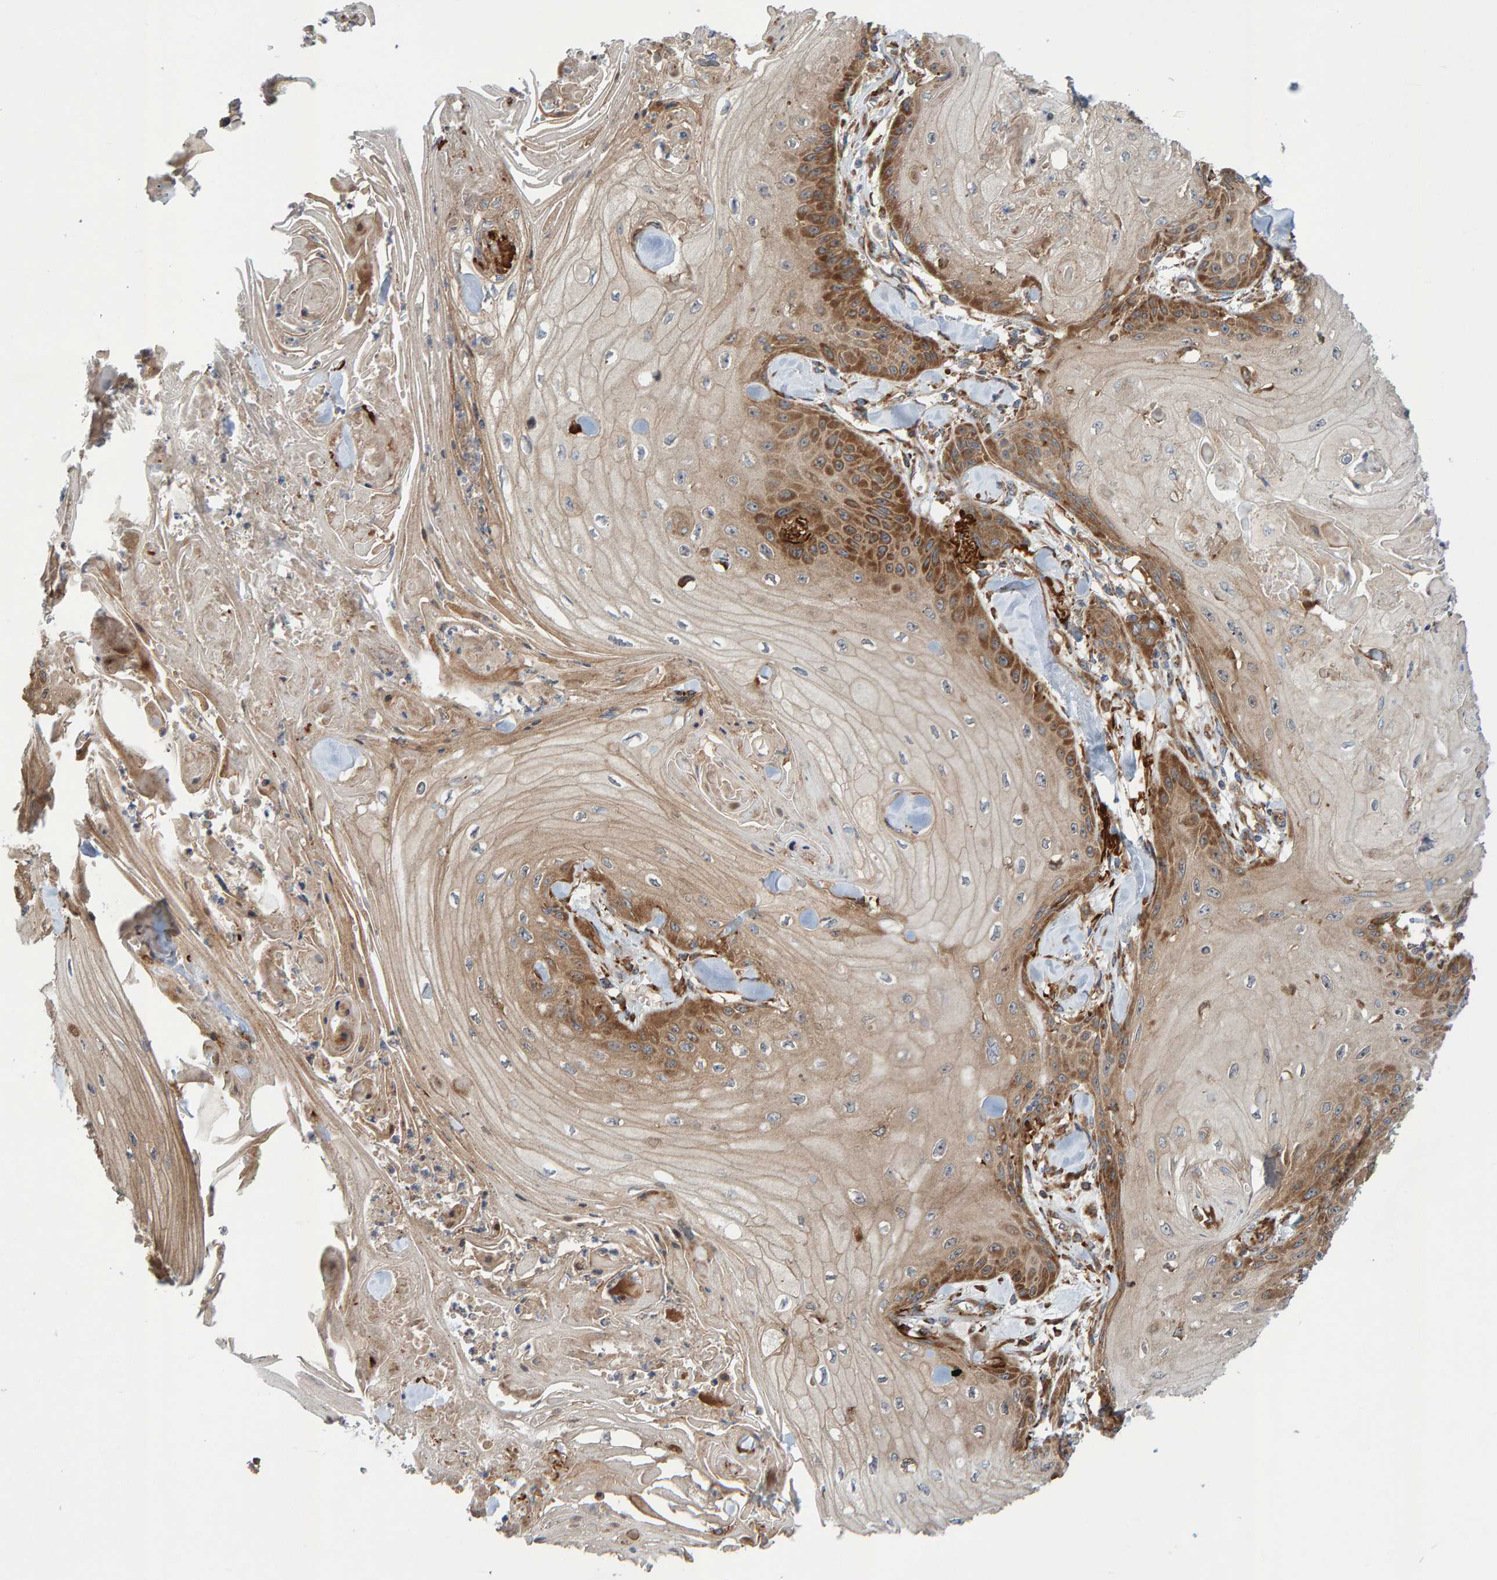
{"staining": {"intensity": "moderate", "quantity": "25%-75%", "location": "cytoplasmic/membranous"}, "tissue": "skin cancer", "cell_type": "Tumor cells", "image_type": "cancer", "snomed": [{"axis": "morphology", "description": "Squamous cell carcinoma, NOS"}, {"axis": "topography", "description": "Skin"}], "caption": "Squamous cell carcinoma (skin) stained for a protein (brown) displays moderate cytoplasmic/membranous positive staining in about 25%-75% of tumor cells.", "gene": "KIAA0753", "patient": {"sex": "male", "age": 74}}